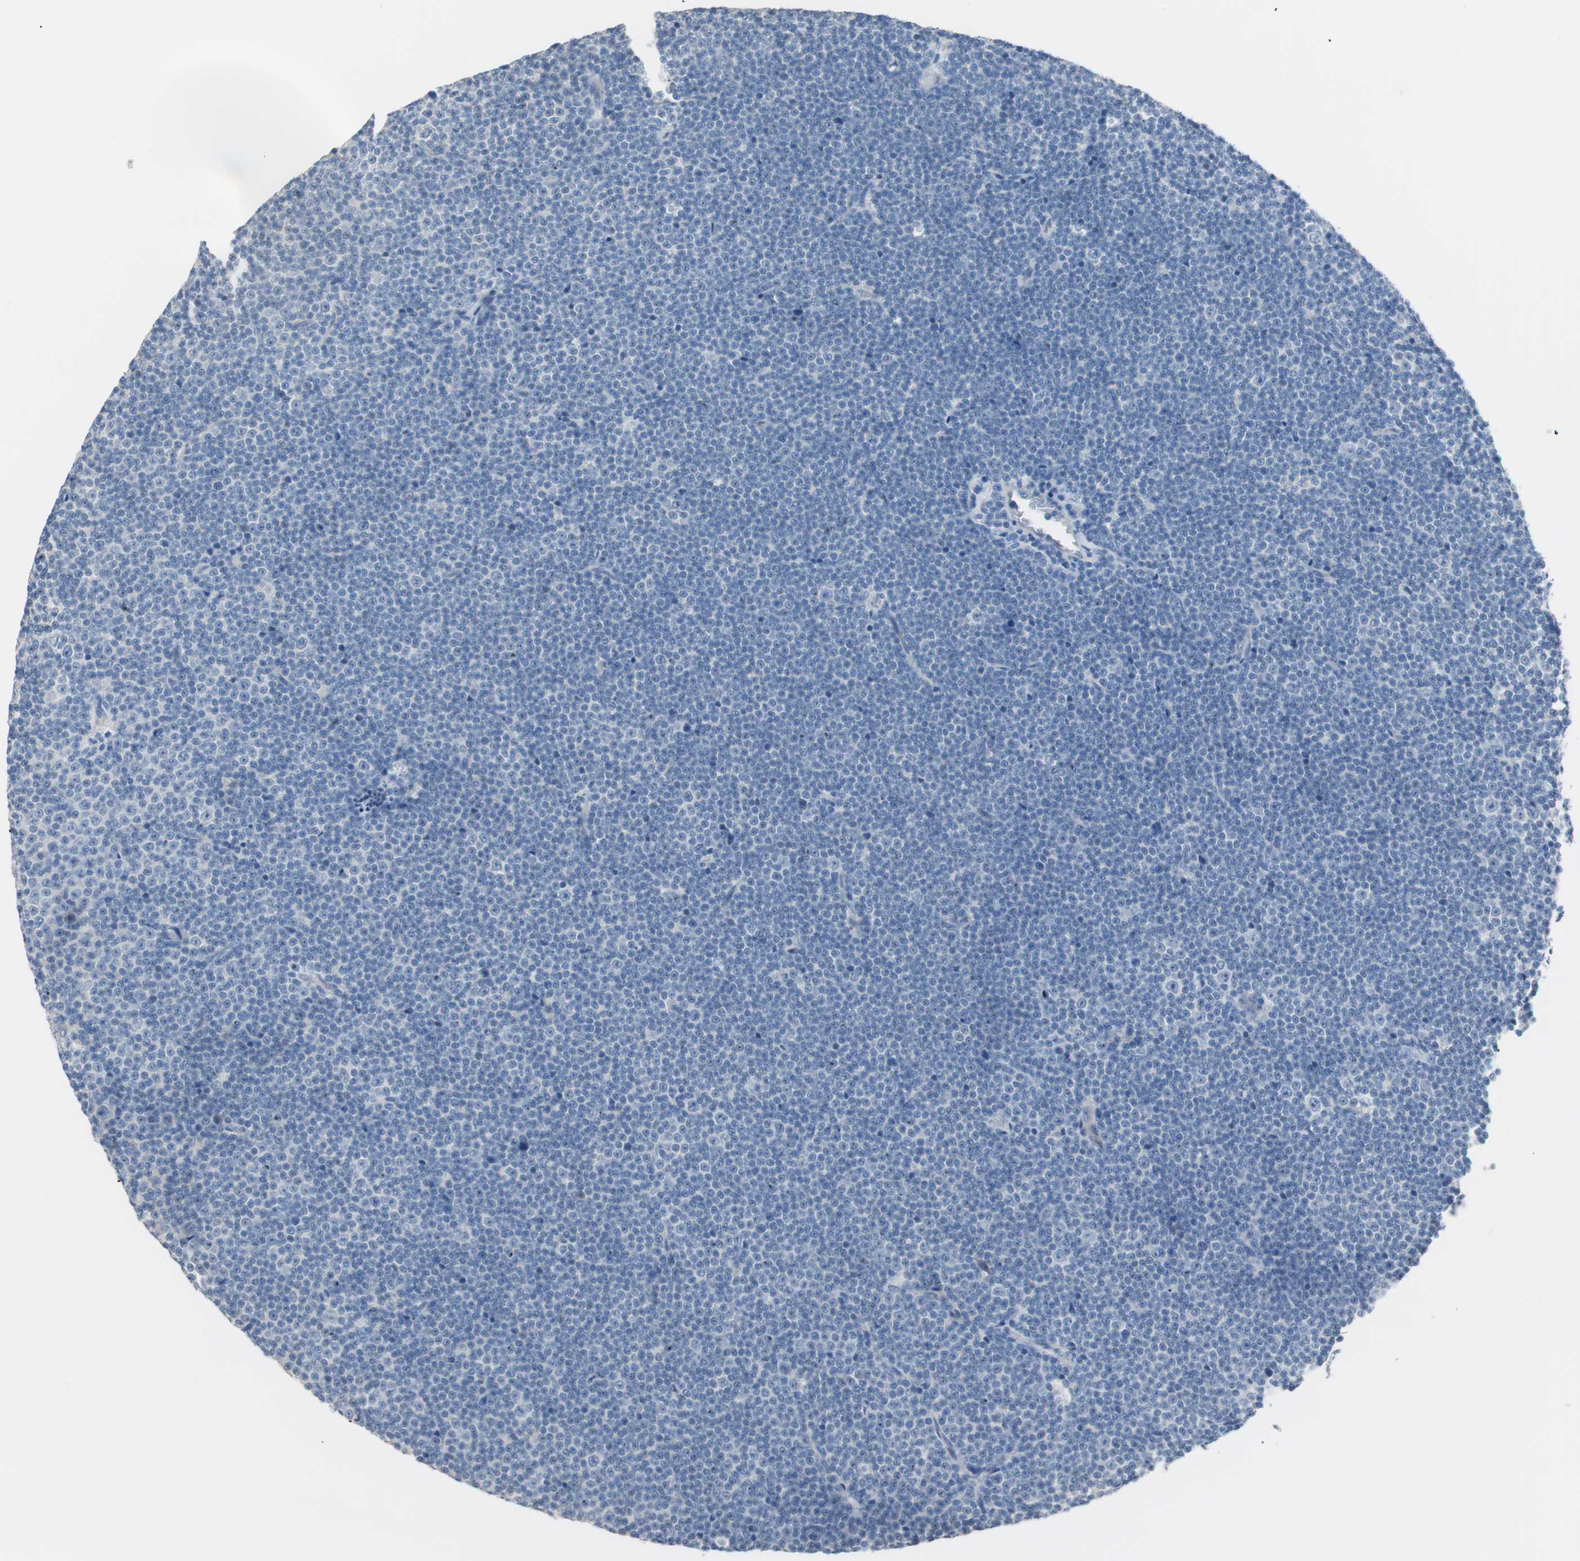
{"staining": {"intensity": "negative", "quantity": "none", "location": "none"}, "tissue": "lymphoma", "cell_type": "Tumor cells", "image_type": "cancer", "snomed": [{"axis": "morphology", "description": "Malignant lymphoma, non-Hodgkin's type, Low grade"}, {"axis": "topography", "description": "Lymph node"}], "caption": "DAB (3,3'-diaminobenzidine) immunohistochemical staining of lymphoma shows no significant expression in tumor cells. (Immunohistochemistry (ihc), brightfield microscopy, high magnification).", "gene": "VIL1", "patient": {"sex": "female", "age": 67}}